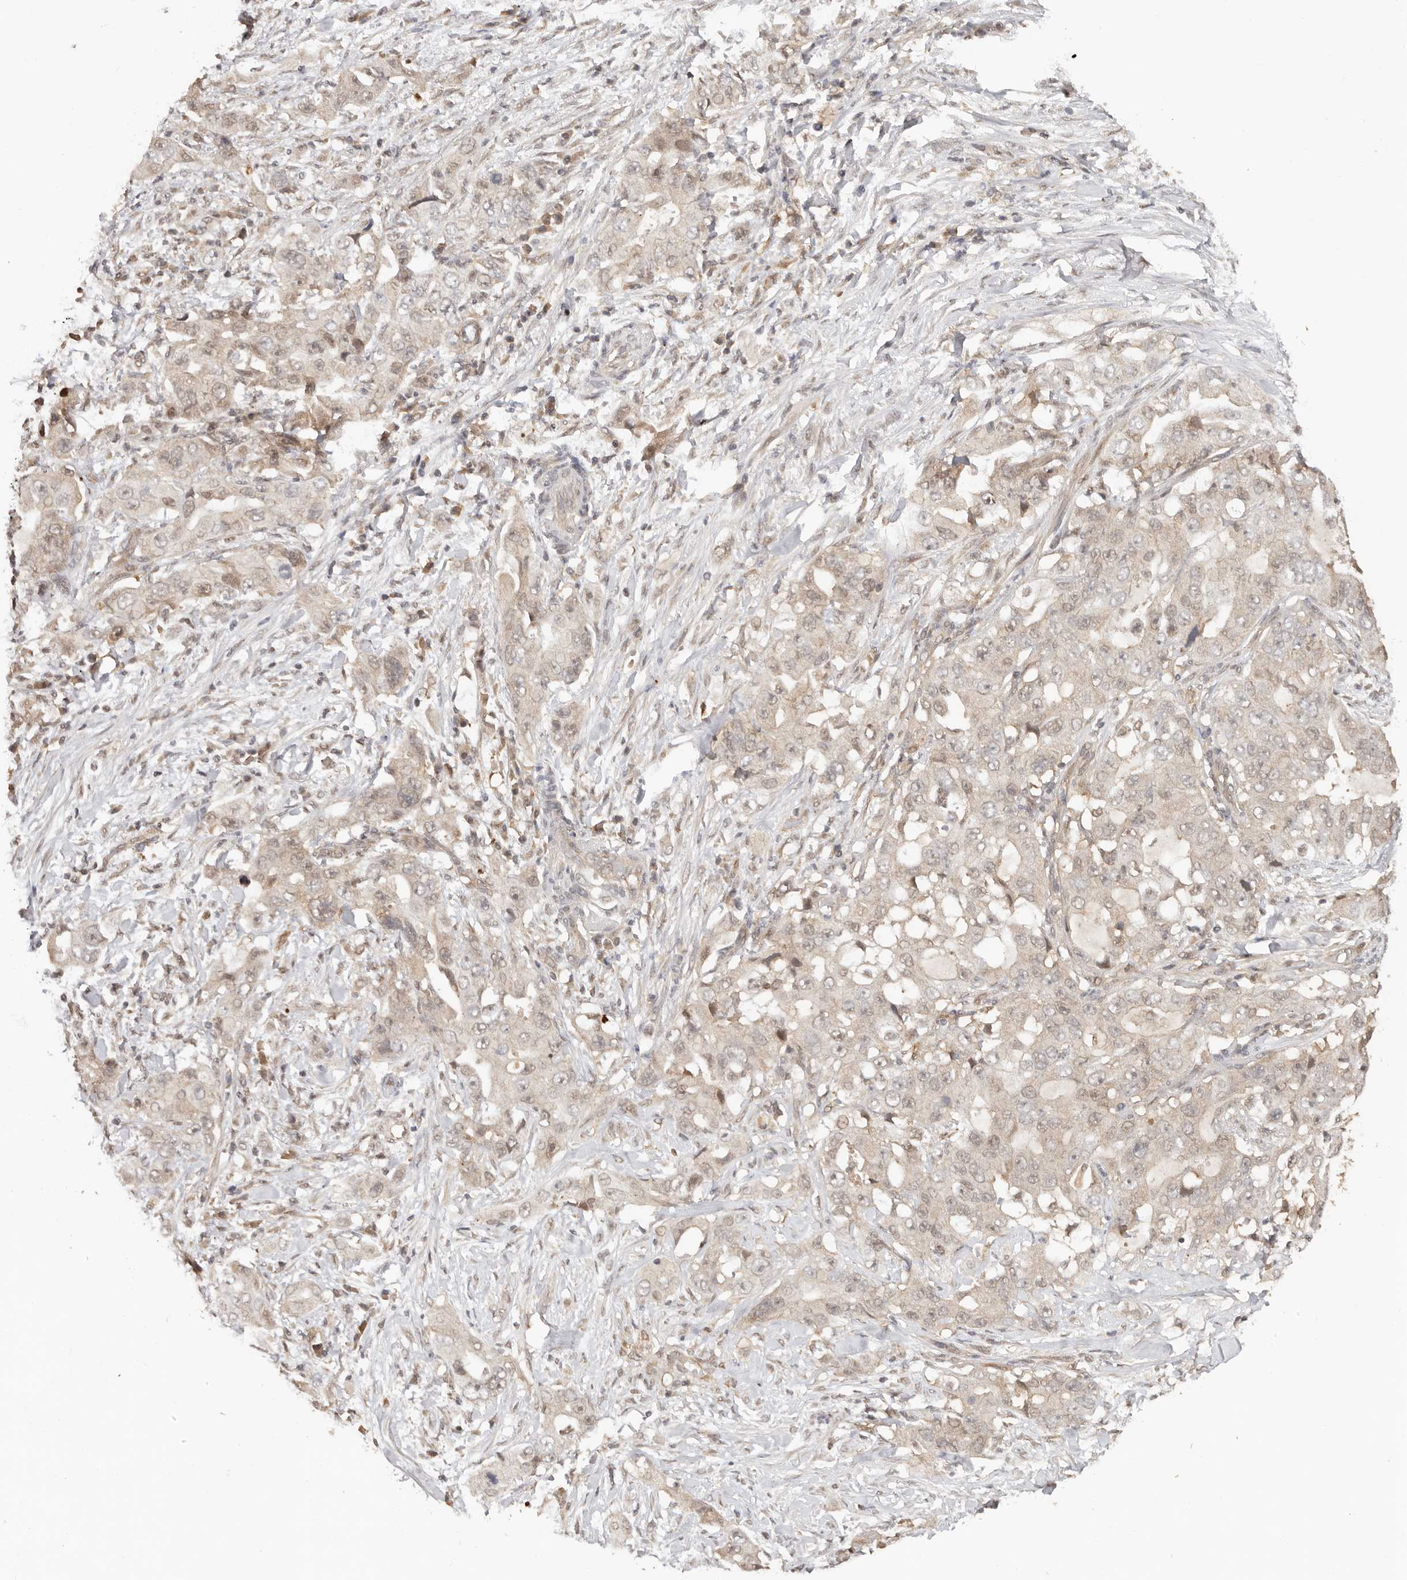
{"staining": {"intensity": "weak", "quantity": "25%-75%", "location": "cytoplasmic/membranous"}, "tissue": "lung cancer", "cell_type": "Tumor cells", "image_type": "cancer", "snomed": [{"axis": "morphology", "description": "Adenocarcinoma, NOS"}, {"axis": "topography", "description": "Lung"}], "caption": "The histopathology image displays immunohistochemical staining of lung adenocarcinoma. There is weak cytoplasmic/membranous expression is seen in approximately 25%-75% of tumor cells.", "gene": "PSMA5", "patient": {"sex": "female", "age": 51}}